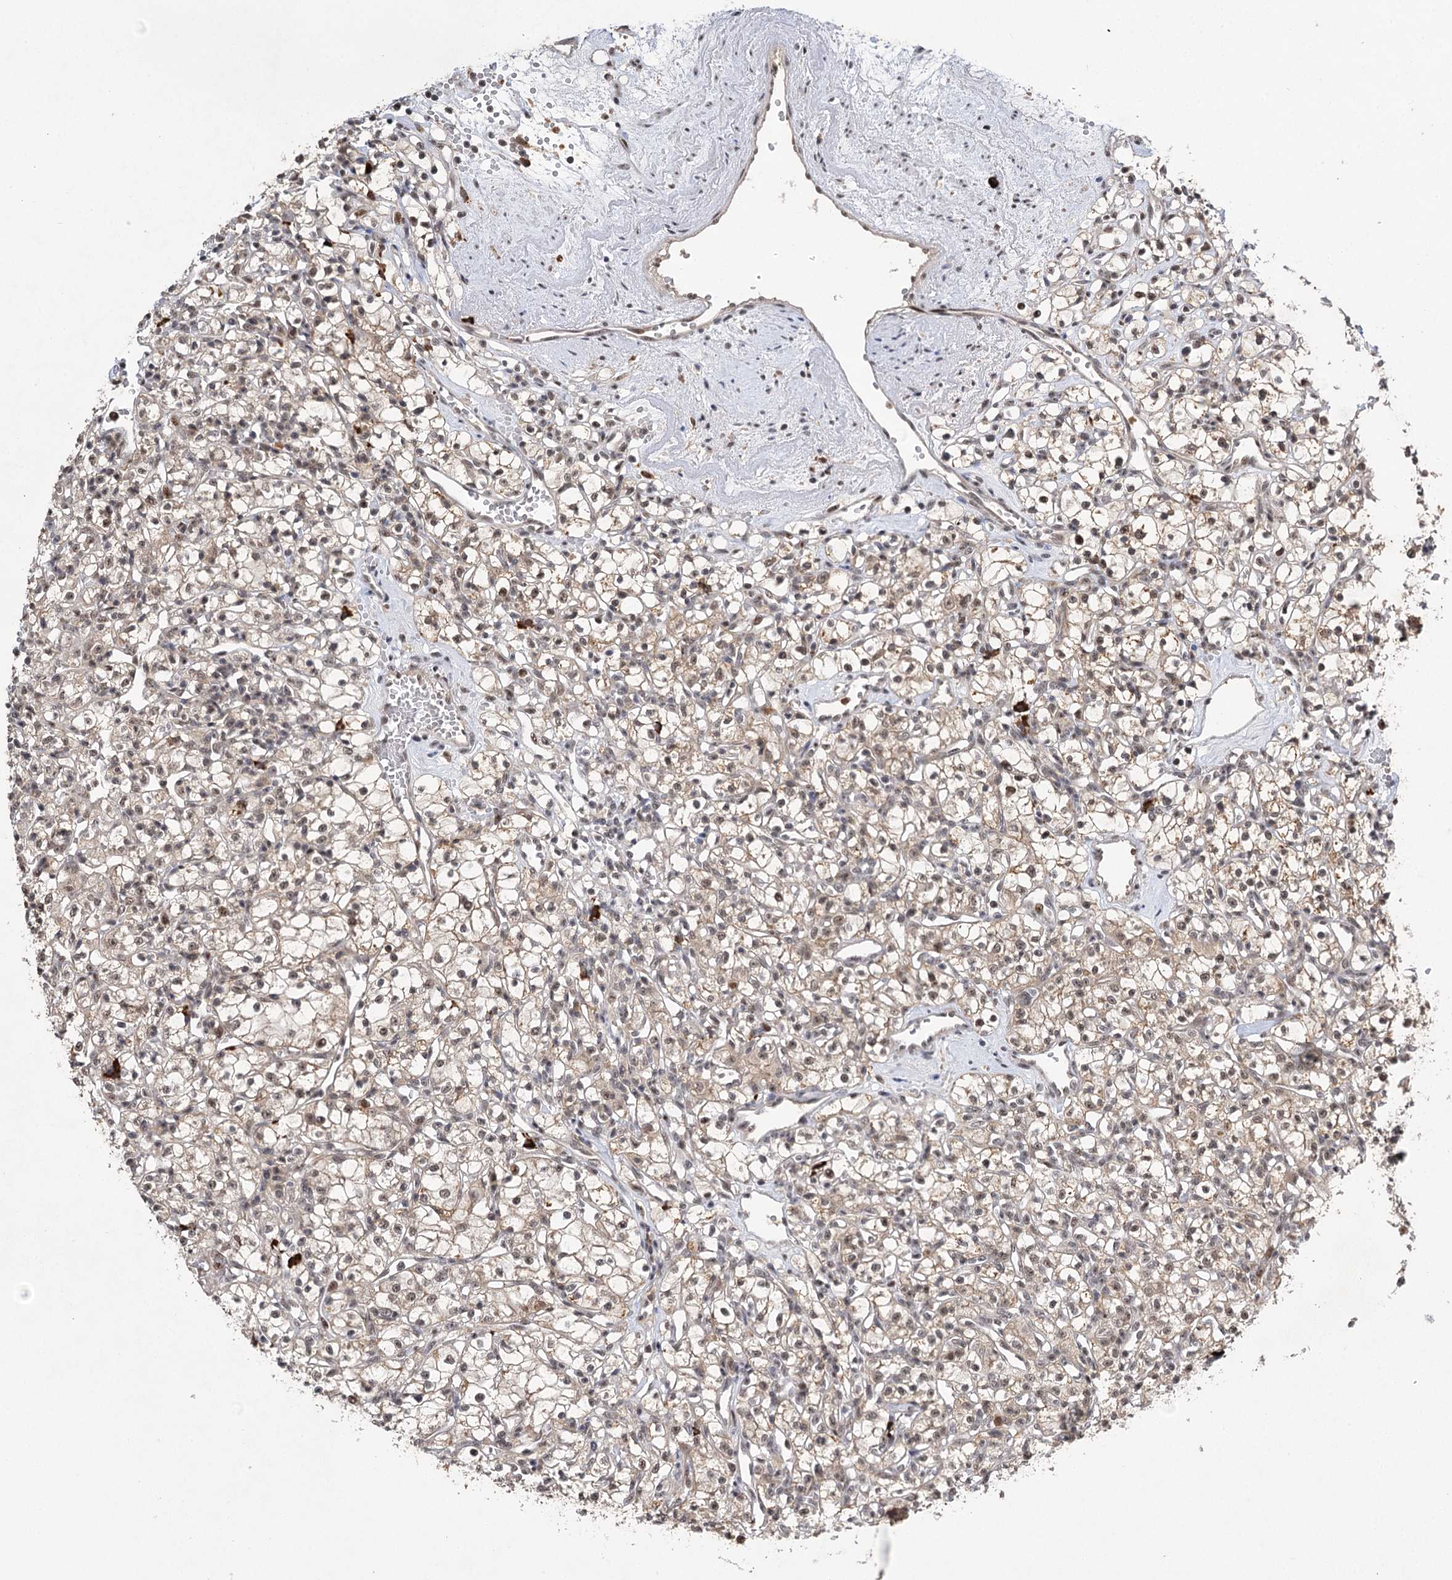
{"staining": {"intensity": "weak", "quantity": "<25%", "location": "nuclear"}, "tissue": "renal cancer", "cell_type": "Tumor cells", "image_type": "cancer", "snomed": [{"axis": "morphology", "description": "Adenocarcinoma, NOS"}, {"axis": "topography", "description": "Kidney"}], "caption": "Histopathology image shows no protein expression in tumor cells of renal cancer (adenocarcinoma) tissue.", "gene": "PYROXD1", "patient": {"sex": "female", "age": 59}}